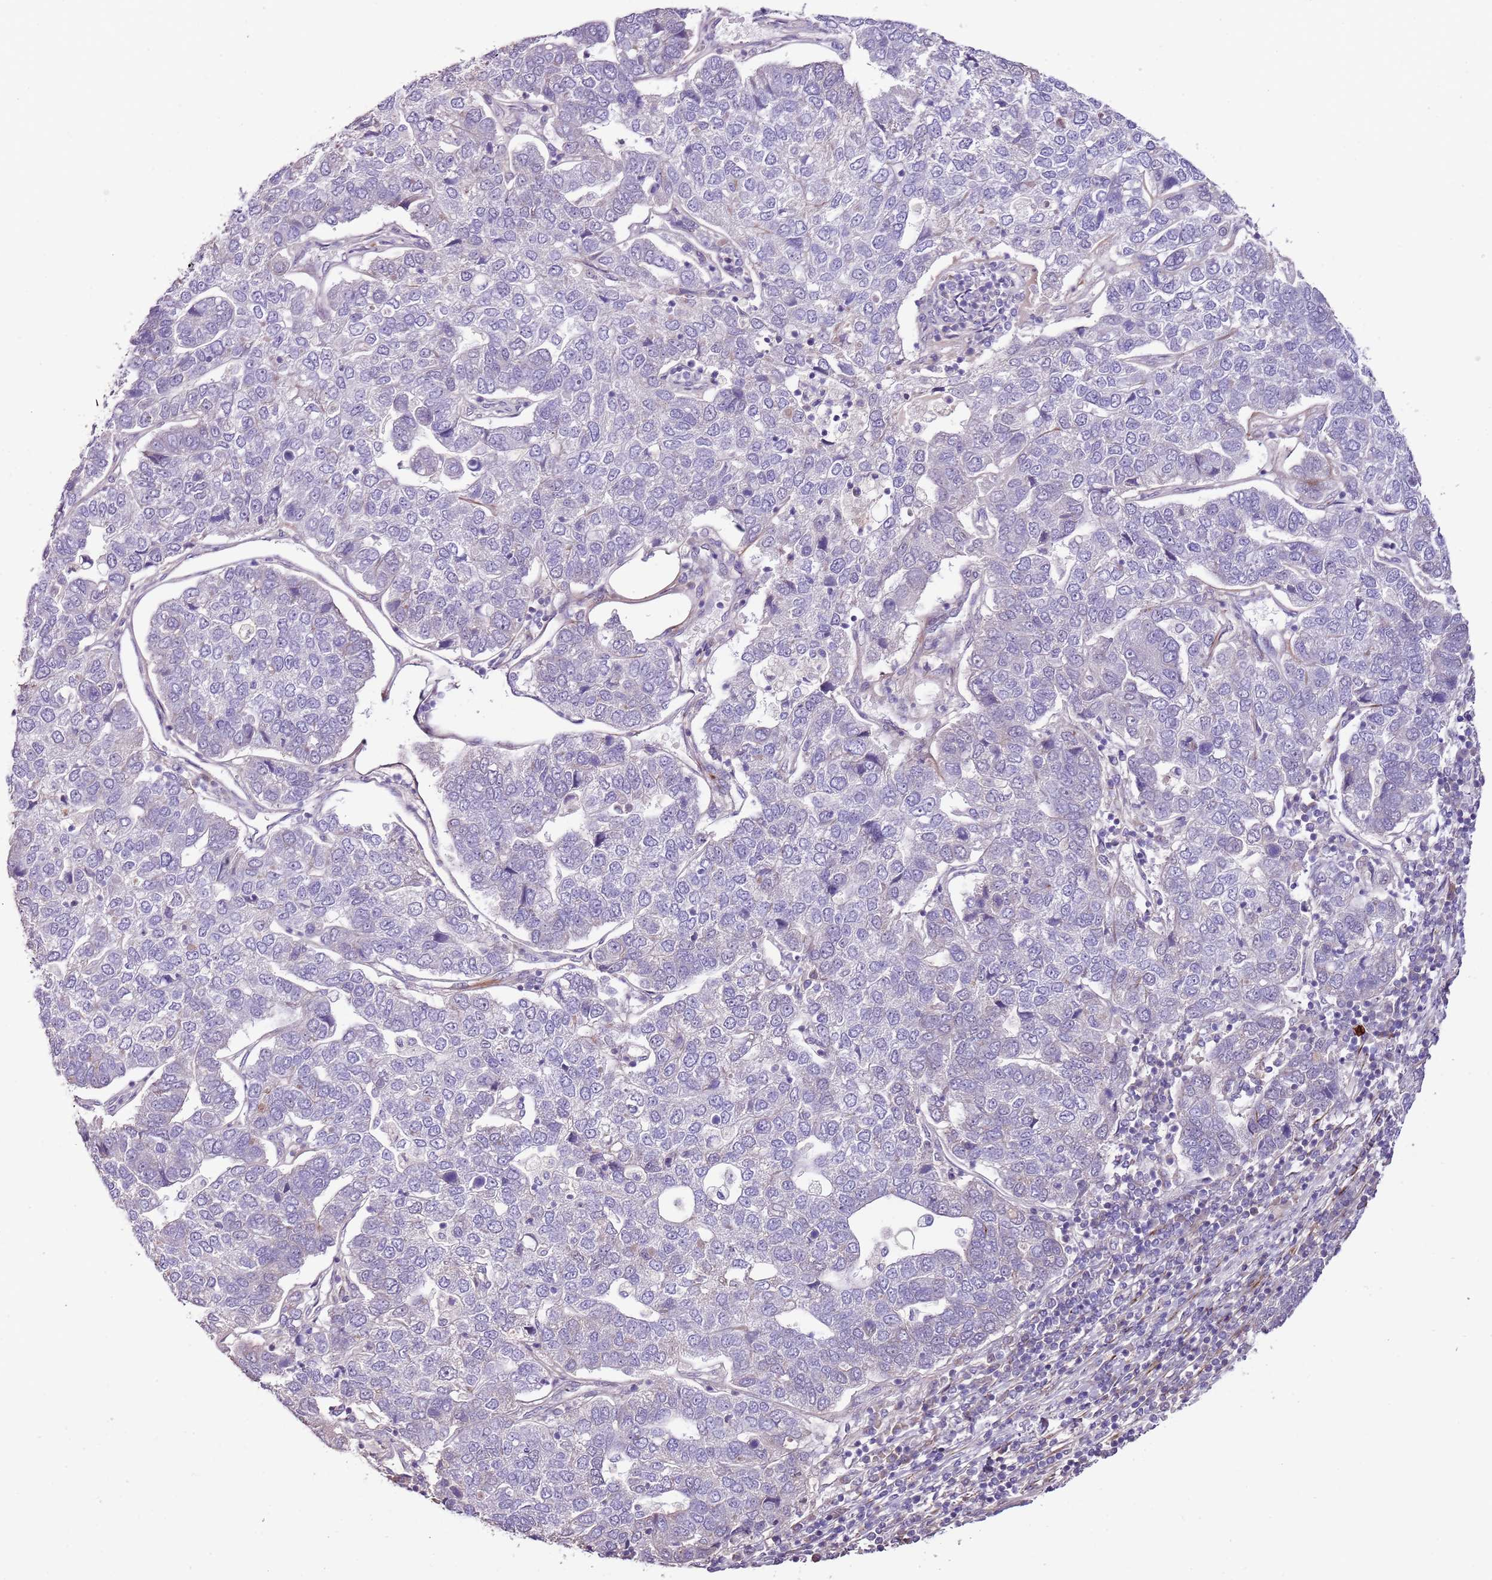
{"staining": {"intensity": "negative", "quantity": "none", "location": "none"}, "tissue": "pancreatic cancer", "cell_type": "Tumor cells", "image_type": "cancer", "snomed": [{"axis": "morphology", "description": "Adenocarcinoma, NOS"}, {"axis": "topography", "description": "Pancreas"}], "caption": "Pancreatic adenocarcinoma stained for a protein using immunohistochemistry reveals no staining tumor cells.", "gene": "NKX2-3", "patient": {"sex": "female", "age": 61}}